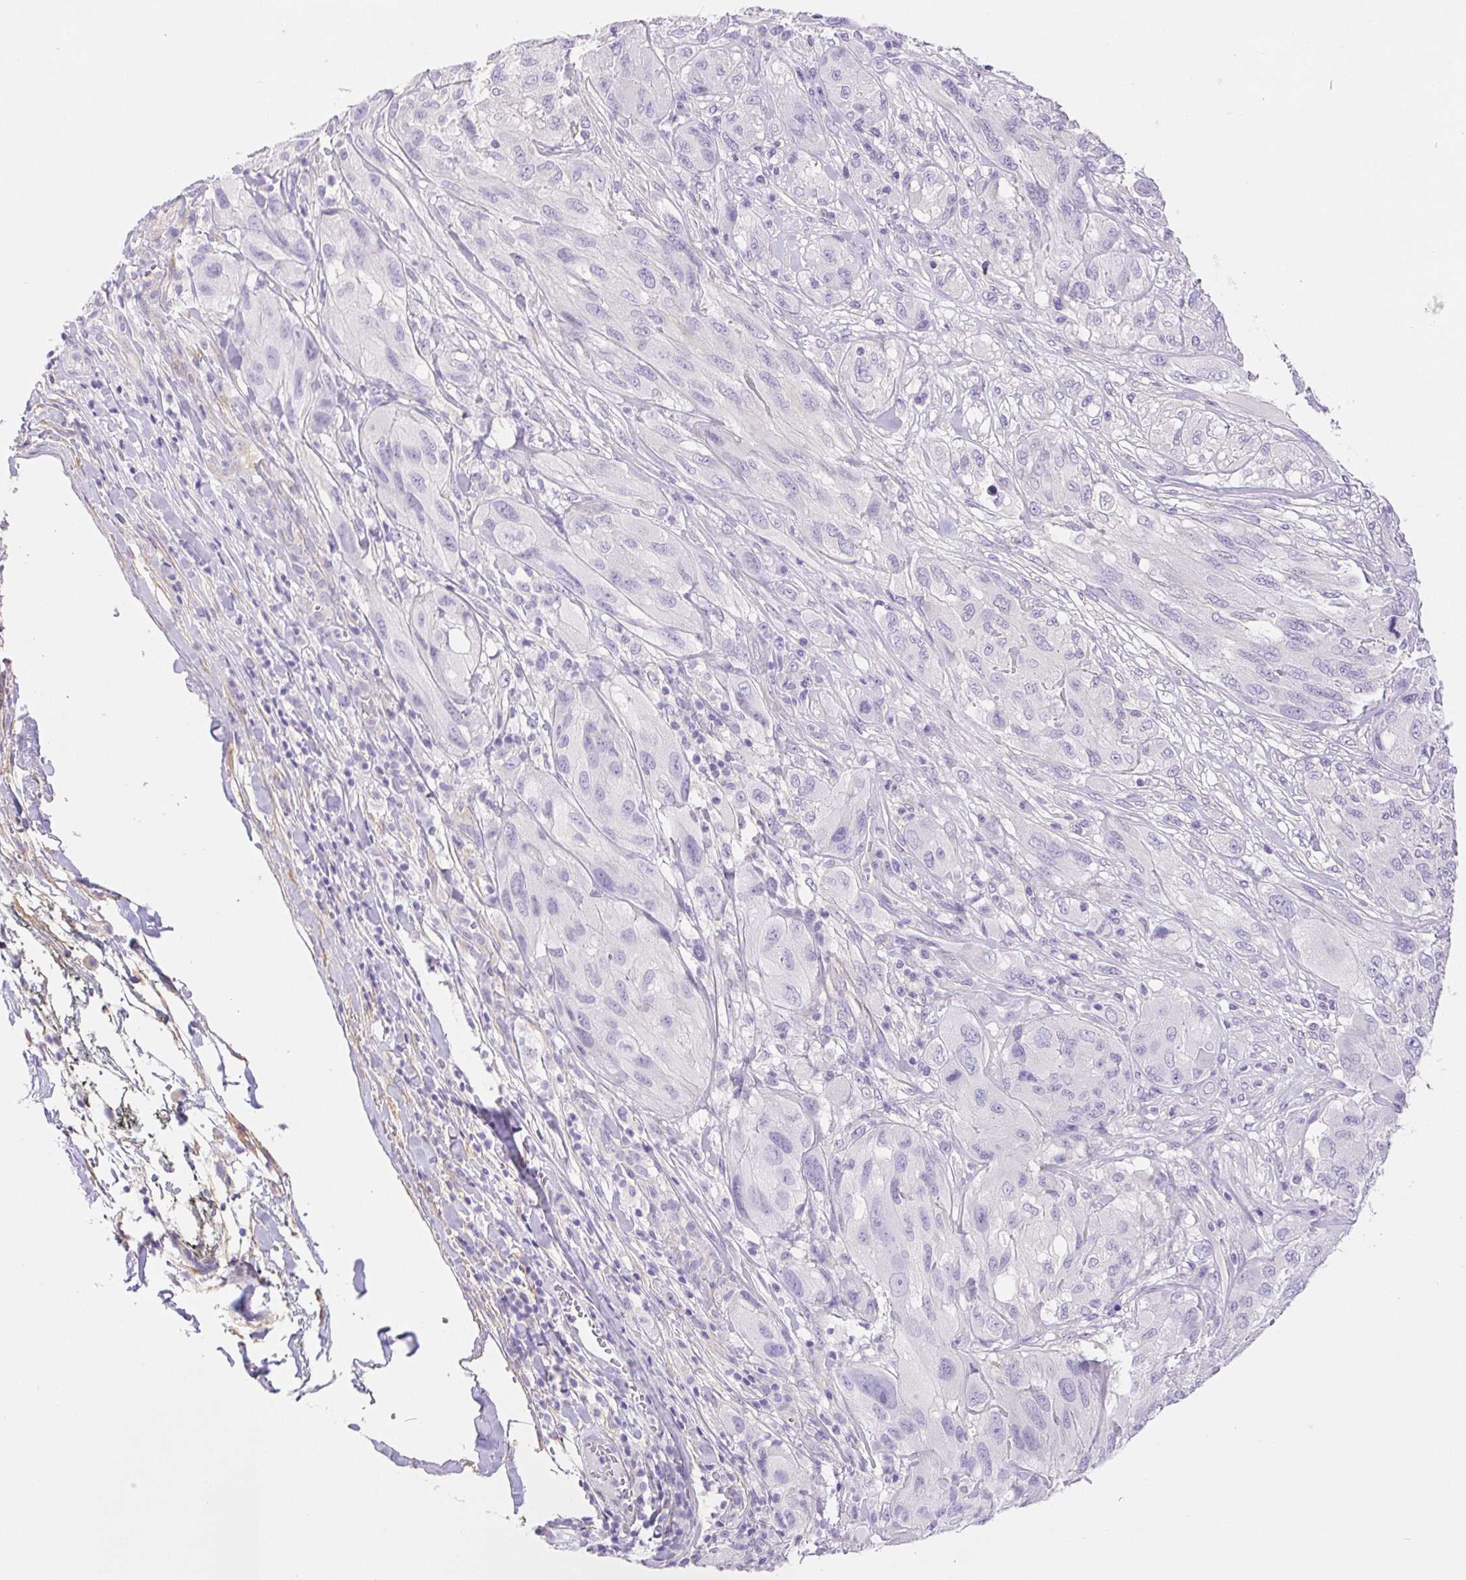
{"staining": {"intensity": "negative", "quantity": "none", "location": "none"}, "tissue": "melanoma", "cell_type": "Tumor cells", "image_type": "cancer", "snomed": [{"axis": "morphology", "description": "Malignant melanoma, NOS"}, {"axis": "topography", "description": "Skin"}], "caption": "This photomicrograph is of melanoma stained with immunohistochemistry (IHC) to label a protein in brown with the nuclei are counter-stained blue. There is no positivity in tumor cells.", "gene": "PNLIP", "patient": {"sex": "female", "age": 91}}